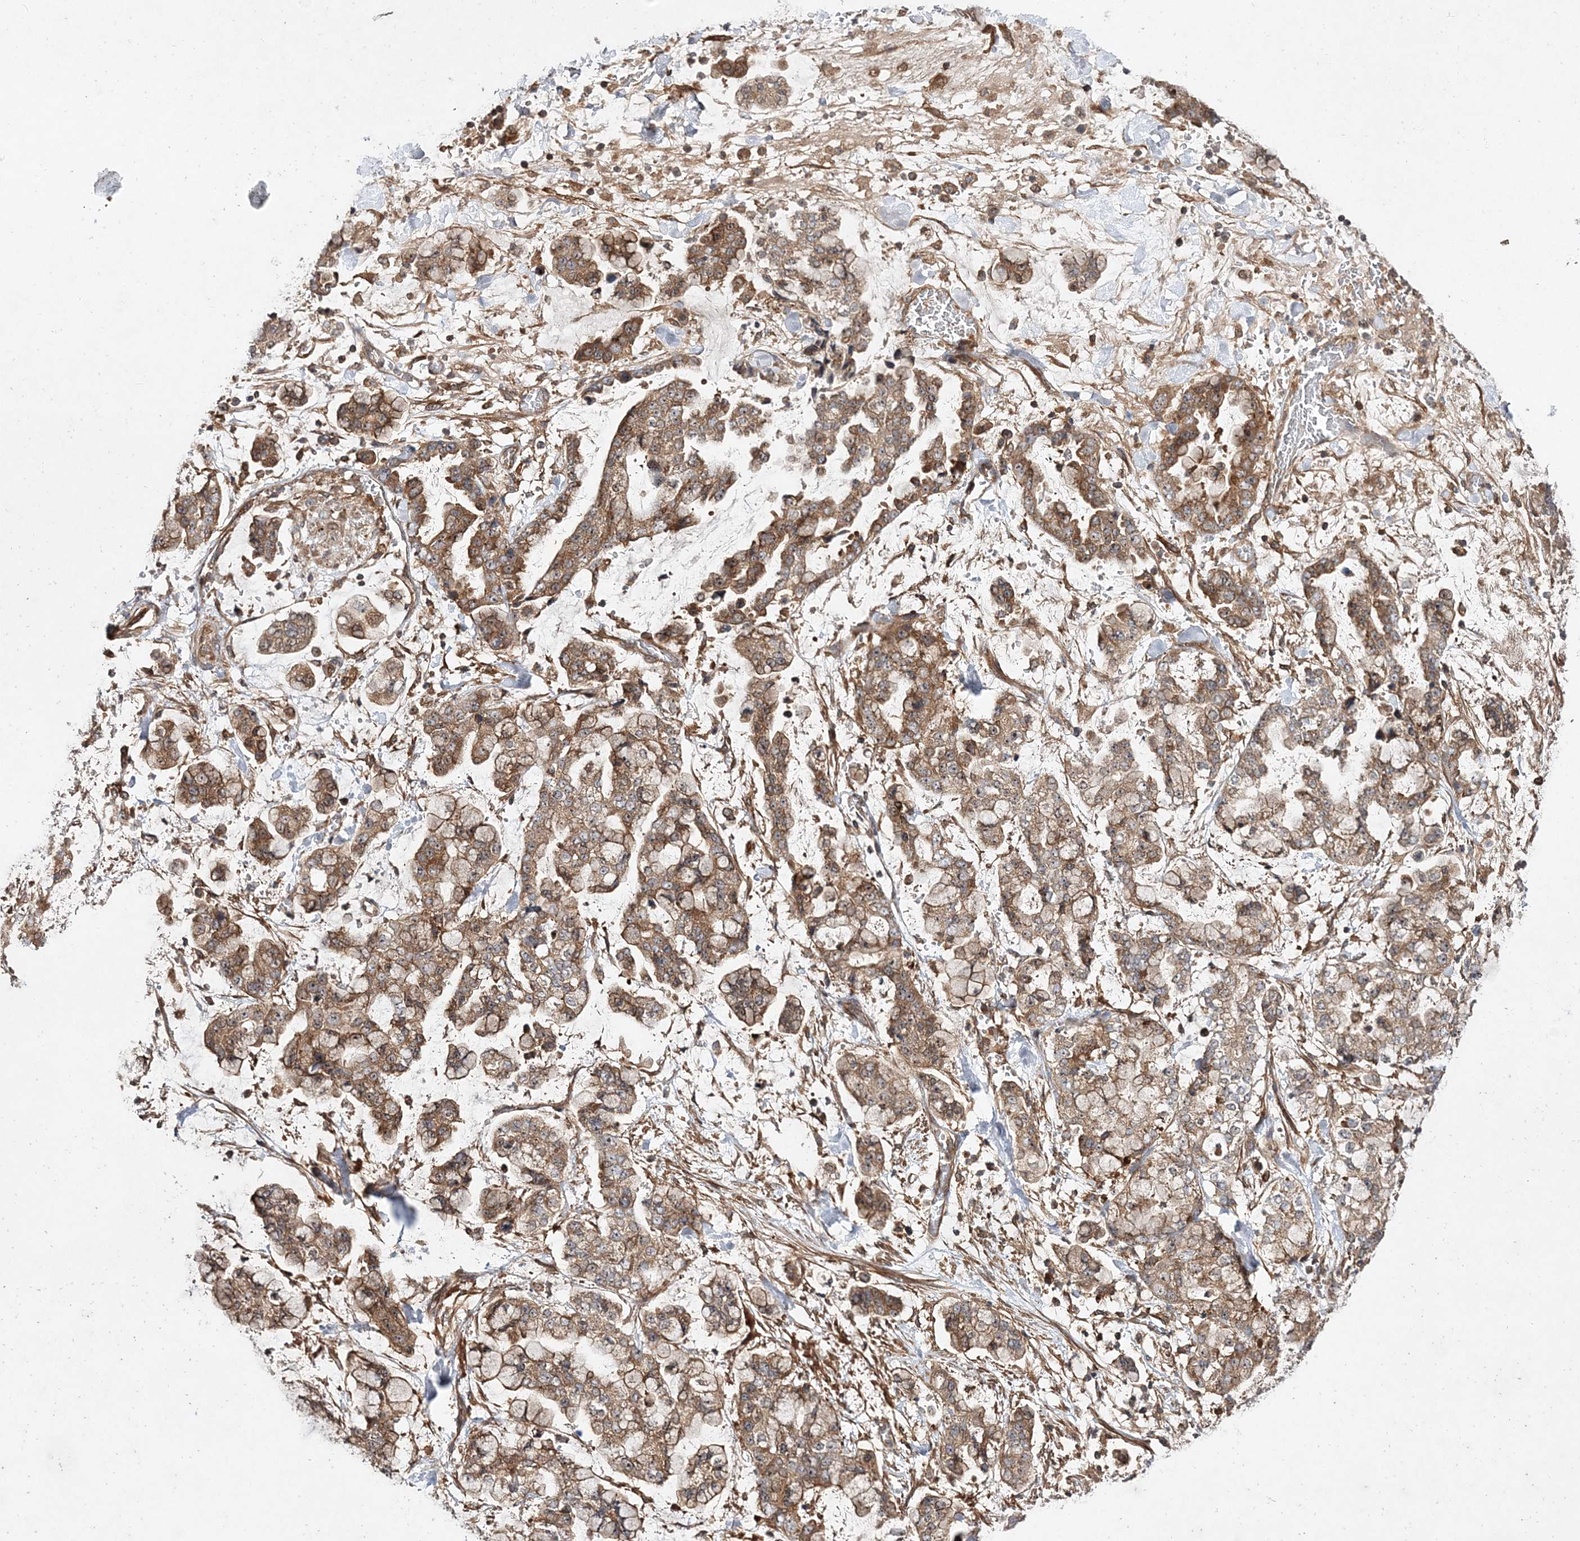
{"staining": {"intensity": "moderate", "quantity": "25%-75%", "location": "cytoplasmic/membranous"}, "tissue": "stomach cancer", "cell_type": "Tumor cells", "image_type": "cancer", "snomed": [{"axis": "morphology", "description": "Normal tissue, NOS"}, {"axis": "morphology", "description": "Adenocarcinoma, NOS"}, {"axis": "topography", "description": "Stomach, upper"}, {"axis": "topography", "description": "Stomach"}], "caption": "Moderate cytoplasmic/membranous positivity for a protein is identified in approximately 25%-75% of tumor cells of adenocarcinoma (stomach) using immunohistochemistry (IHC).", "gene": "TMEM9B", "patient": {"sex": "male", "age": 76}}